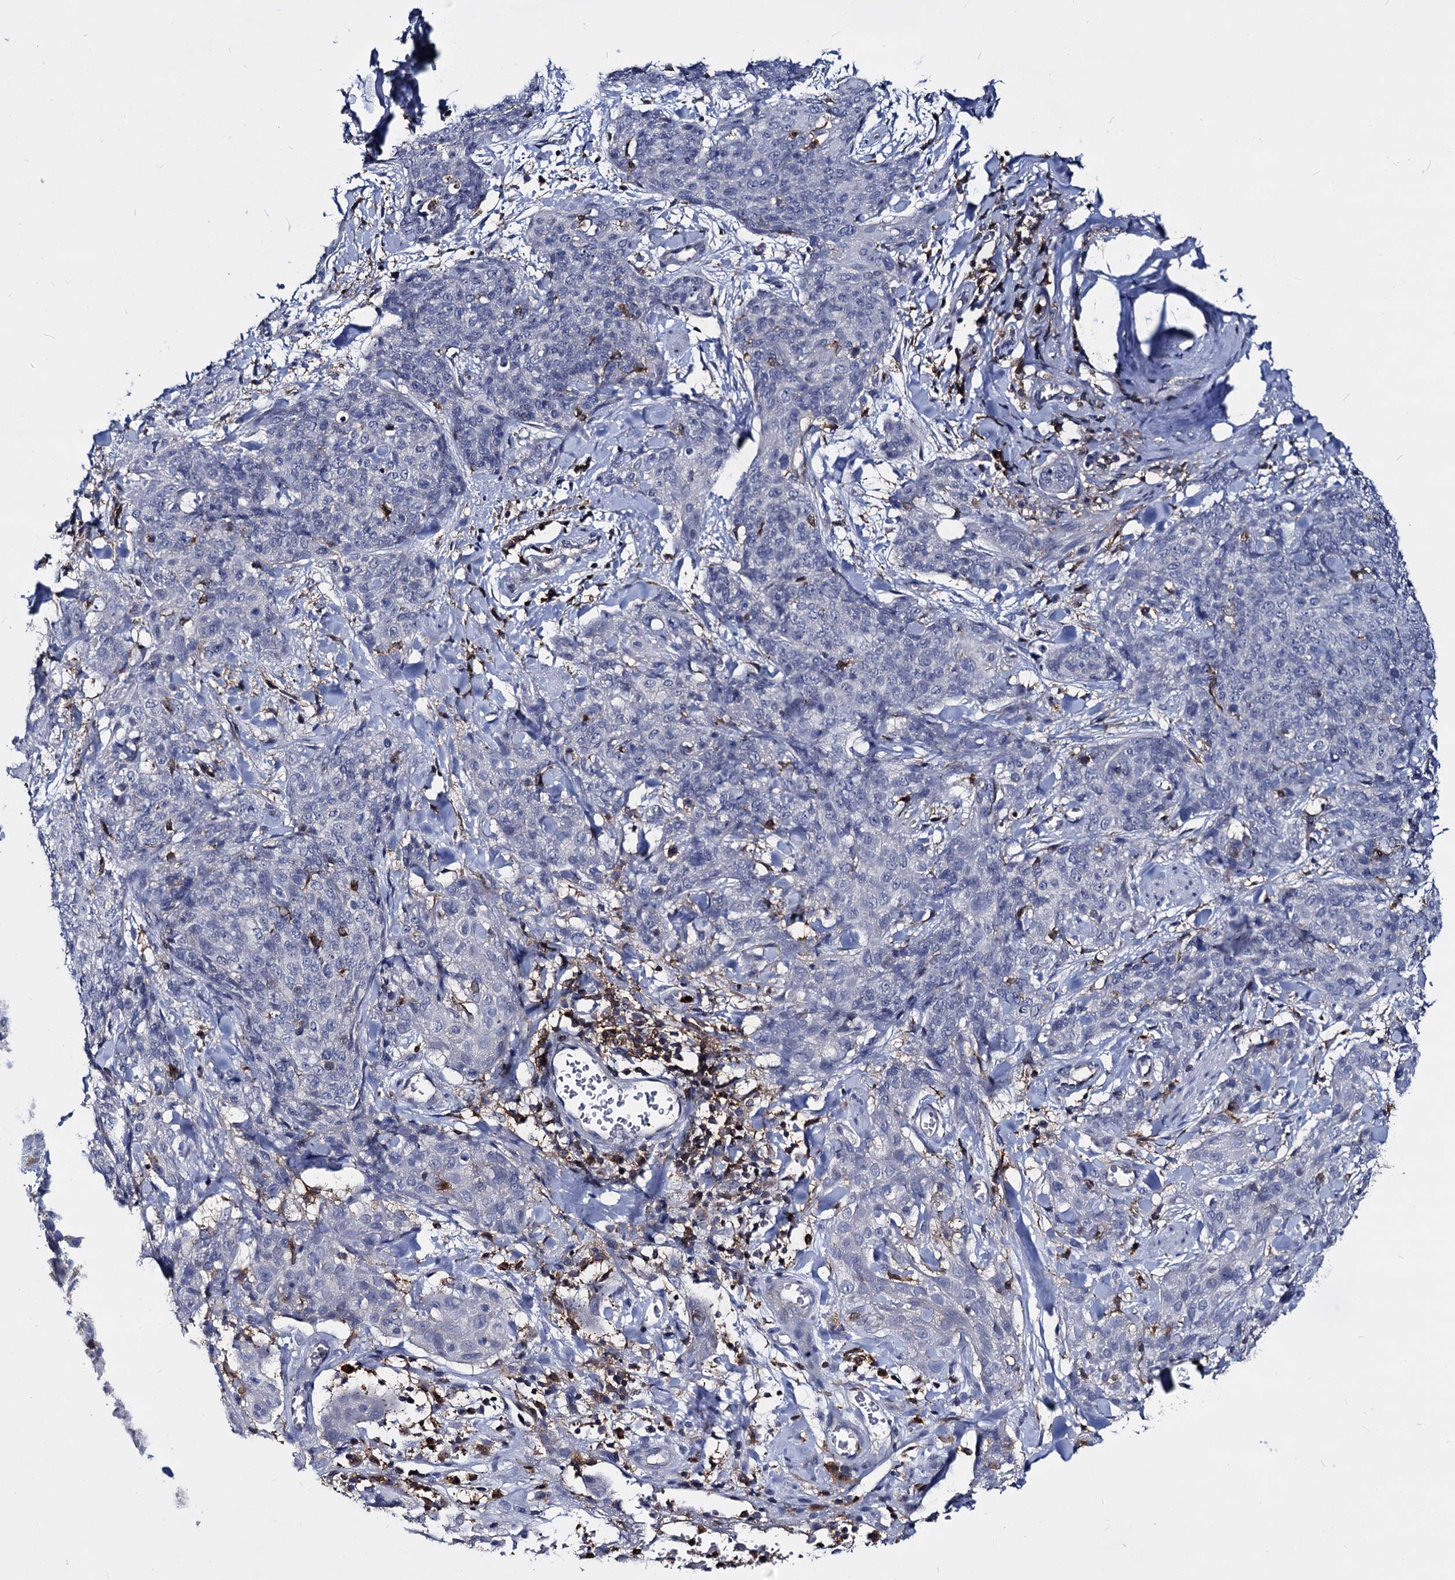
{"staining": {"intensity": "negative", "quantity": "none", "location": "none"}, "tissue": "skin cancer", "cell_type": "Tumor cells", "image_type": "cancer", "snomed": [{"axis": "morphology", "description": "Squamous cell carcinoma, NOS"}, {"axis": "topography", "description": "Skin"}, {"axis": "topography", "description": "Vulva"}], "caption": "The photomicrograph demonstrates no significant expression in tumor cells of skin cancer. (DAB immunohistochemistry, high magnification).", "gene": "RHOG", "patient": {"sex": "female", "age": 85}}